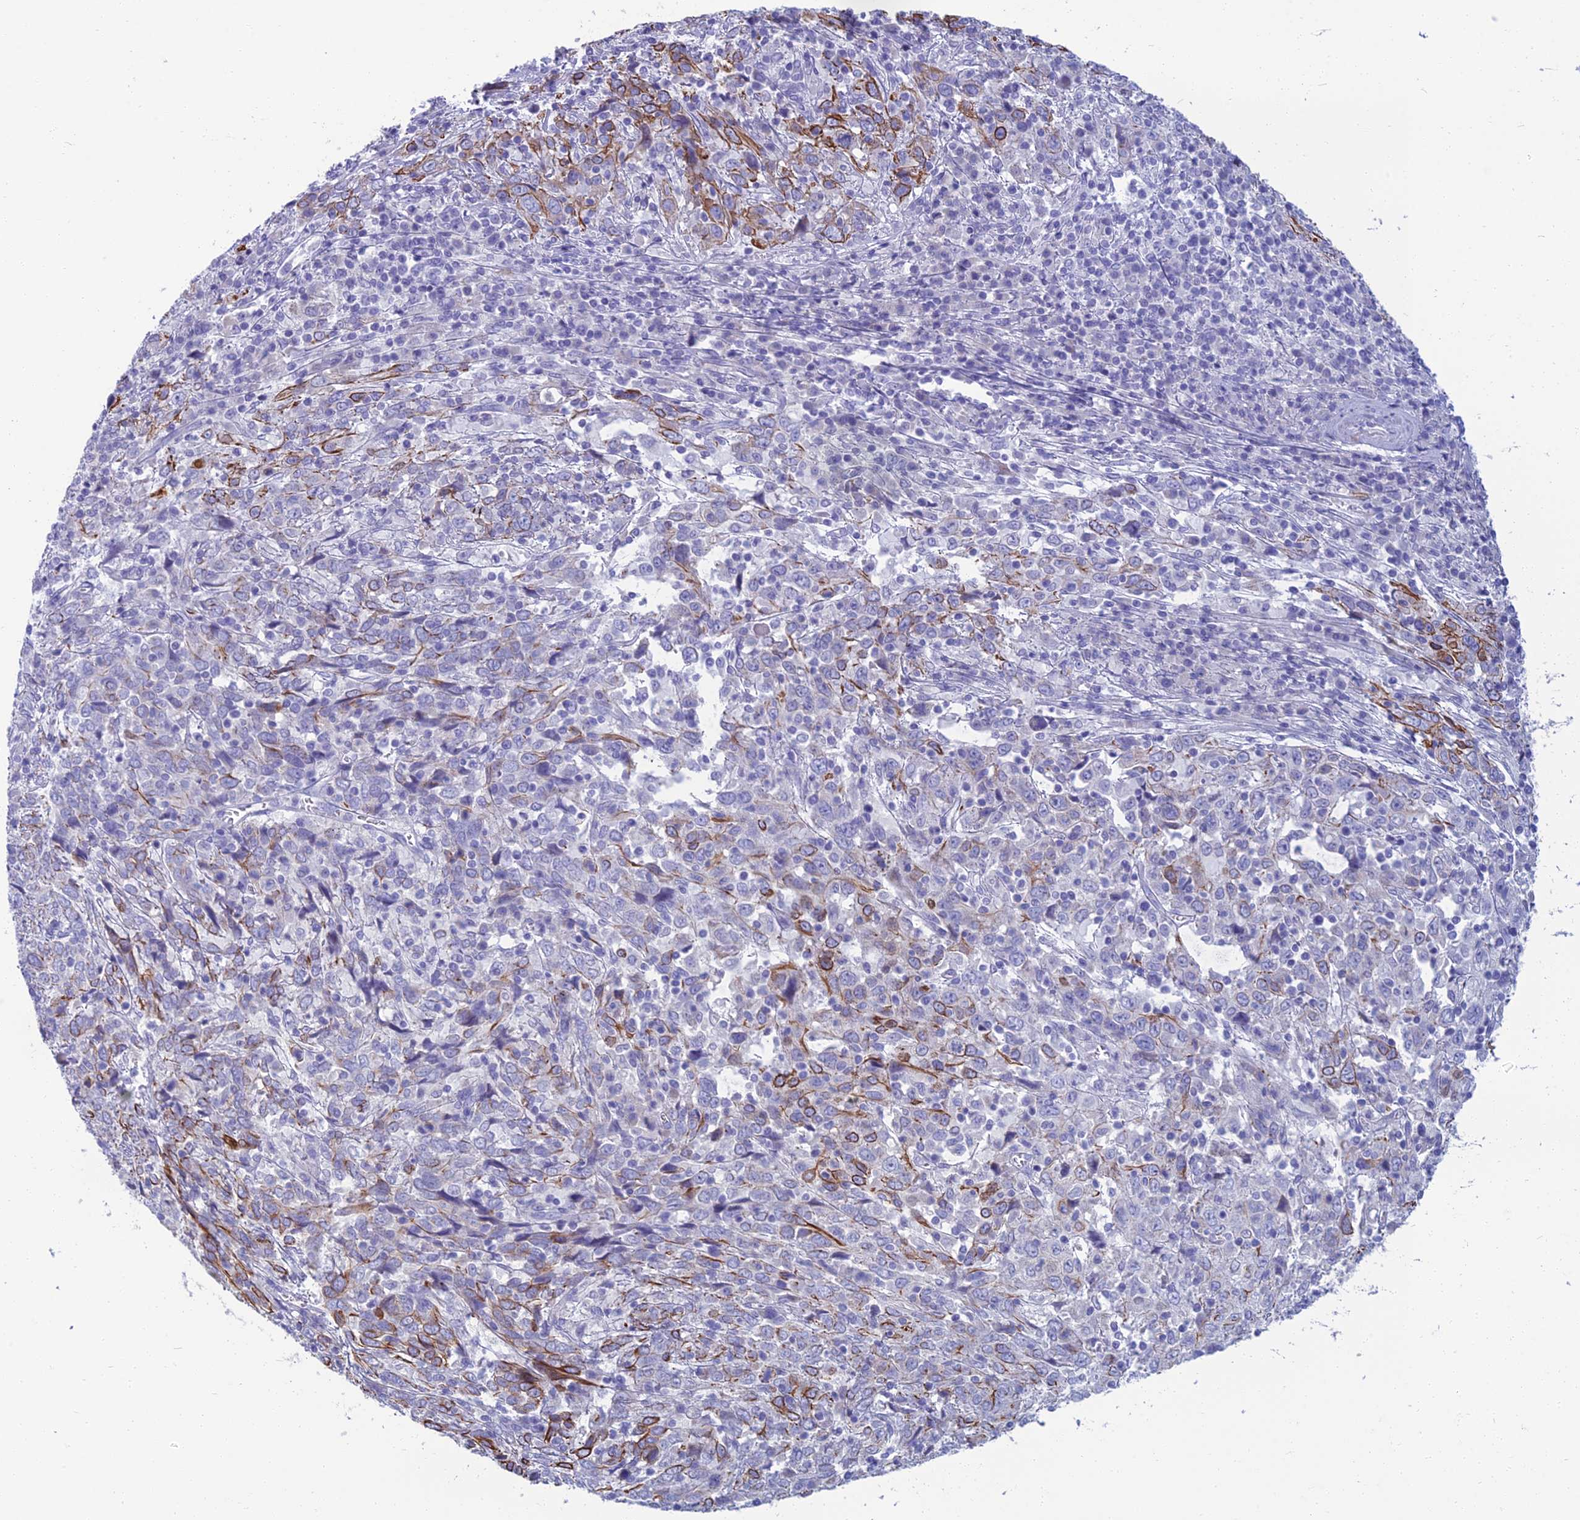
{"staining": {"intensity": "moderate", "quantity": "<25%", "location": "cytoplasmic/membranous"}, "tissue": "cervical cancer", "cell_type": "Tumor cells", "image_type": "cancer", "snomed": [{"axis": "morphology", "description": "Squamous cell carcinoma, NOS"}, {"axis": "topography", "description": "Cervix"}], "caption": "A photomicrograph showing moderate cytoplasmic/membranous expression in about <25% of tumor cells in squamous cell carcinoma (cervical), as visualized by brown immunohistochemical staining.", "gene": "SPTLC3", "patient": {"sex": "female", "age": 46}}